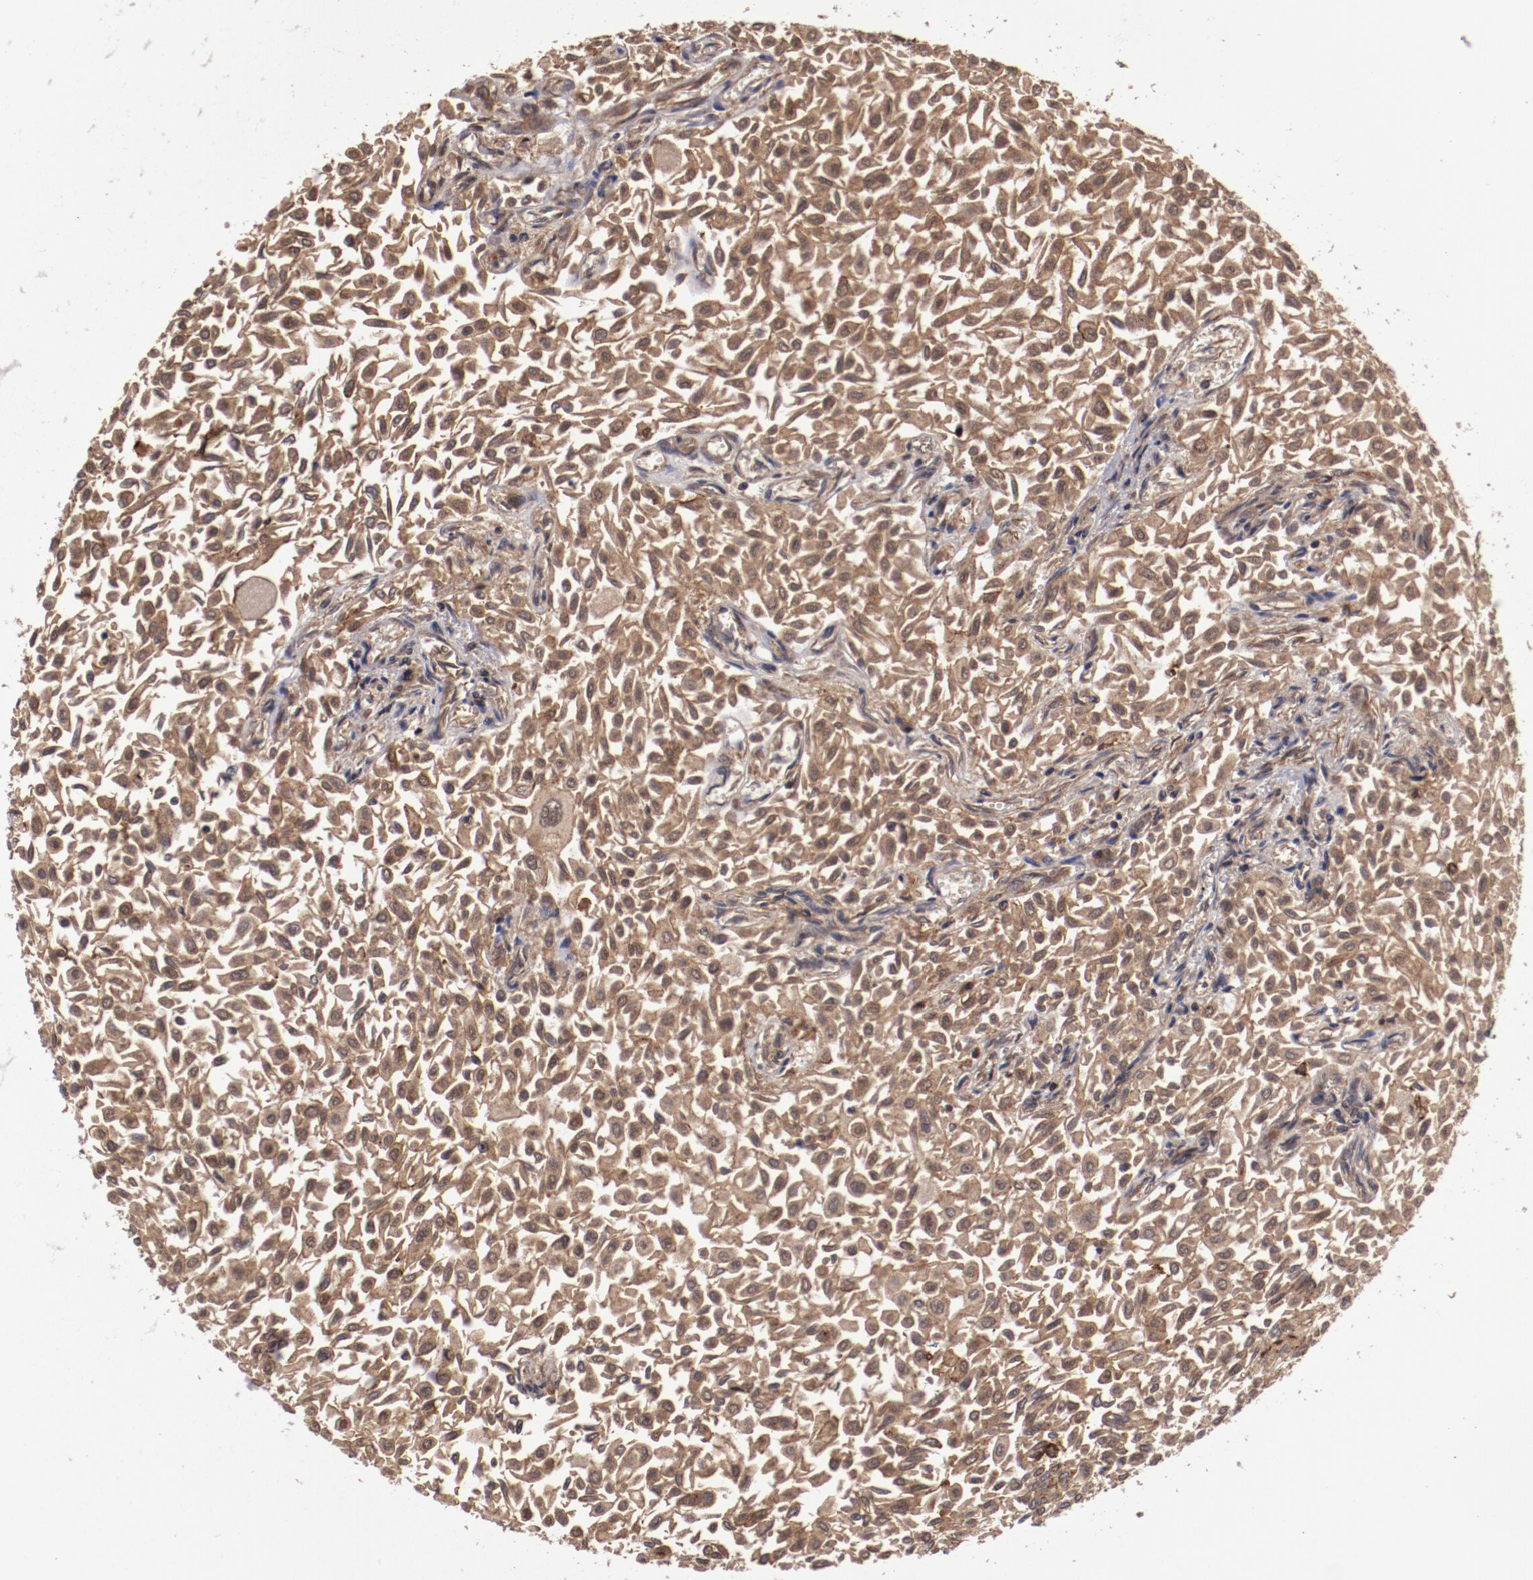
{"staining": {"intensity": "moderate", "quantity": ">75%", "location": "cytoplasmic/membranous"}, "tissue": "urothelial cancer", "cell_type": "Tumor cells", "image_type": "cancer", "snomed": [{"axis": "morphology", "description": "Urothelial carcinoma, Low grade"}, {"axis": "topography", "description": "Urinary bladder"}], "caption": "Immunohistochemistry histopathology image of neoplastic tissue: urothelial cancer stained using IHC shows medium levels of moderate protein expression localized specifically in the cytoplasmic/membranous of tumor cells, appearing as a cytoplasmic/membranous brown color.", "gene": "RPS6KA6", "patient": {"sex": "male", "age": 64}}